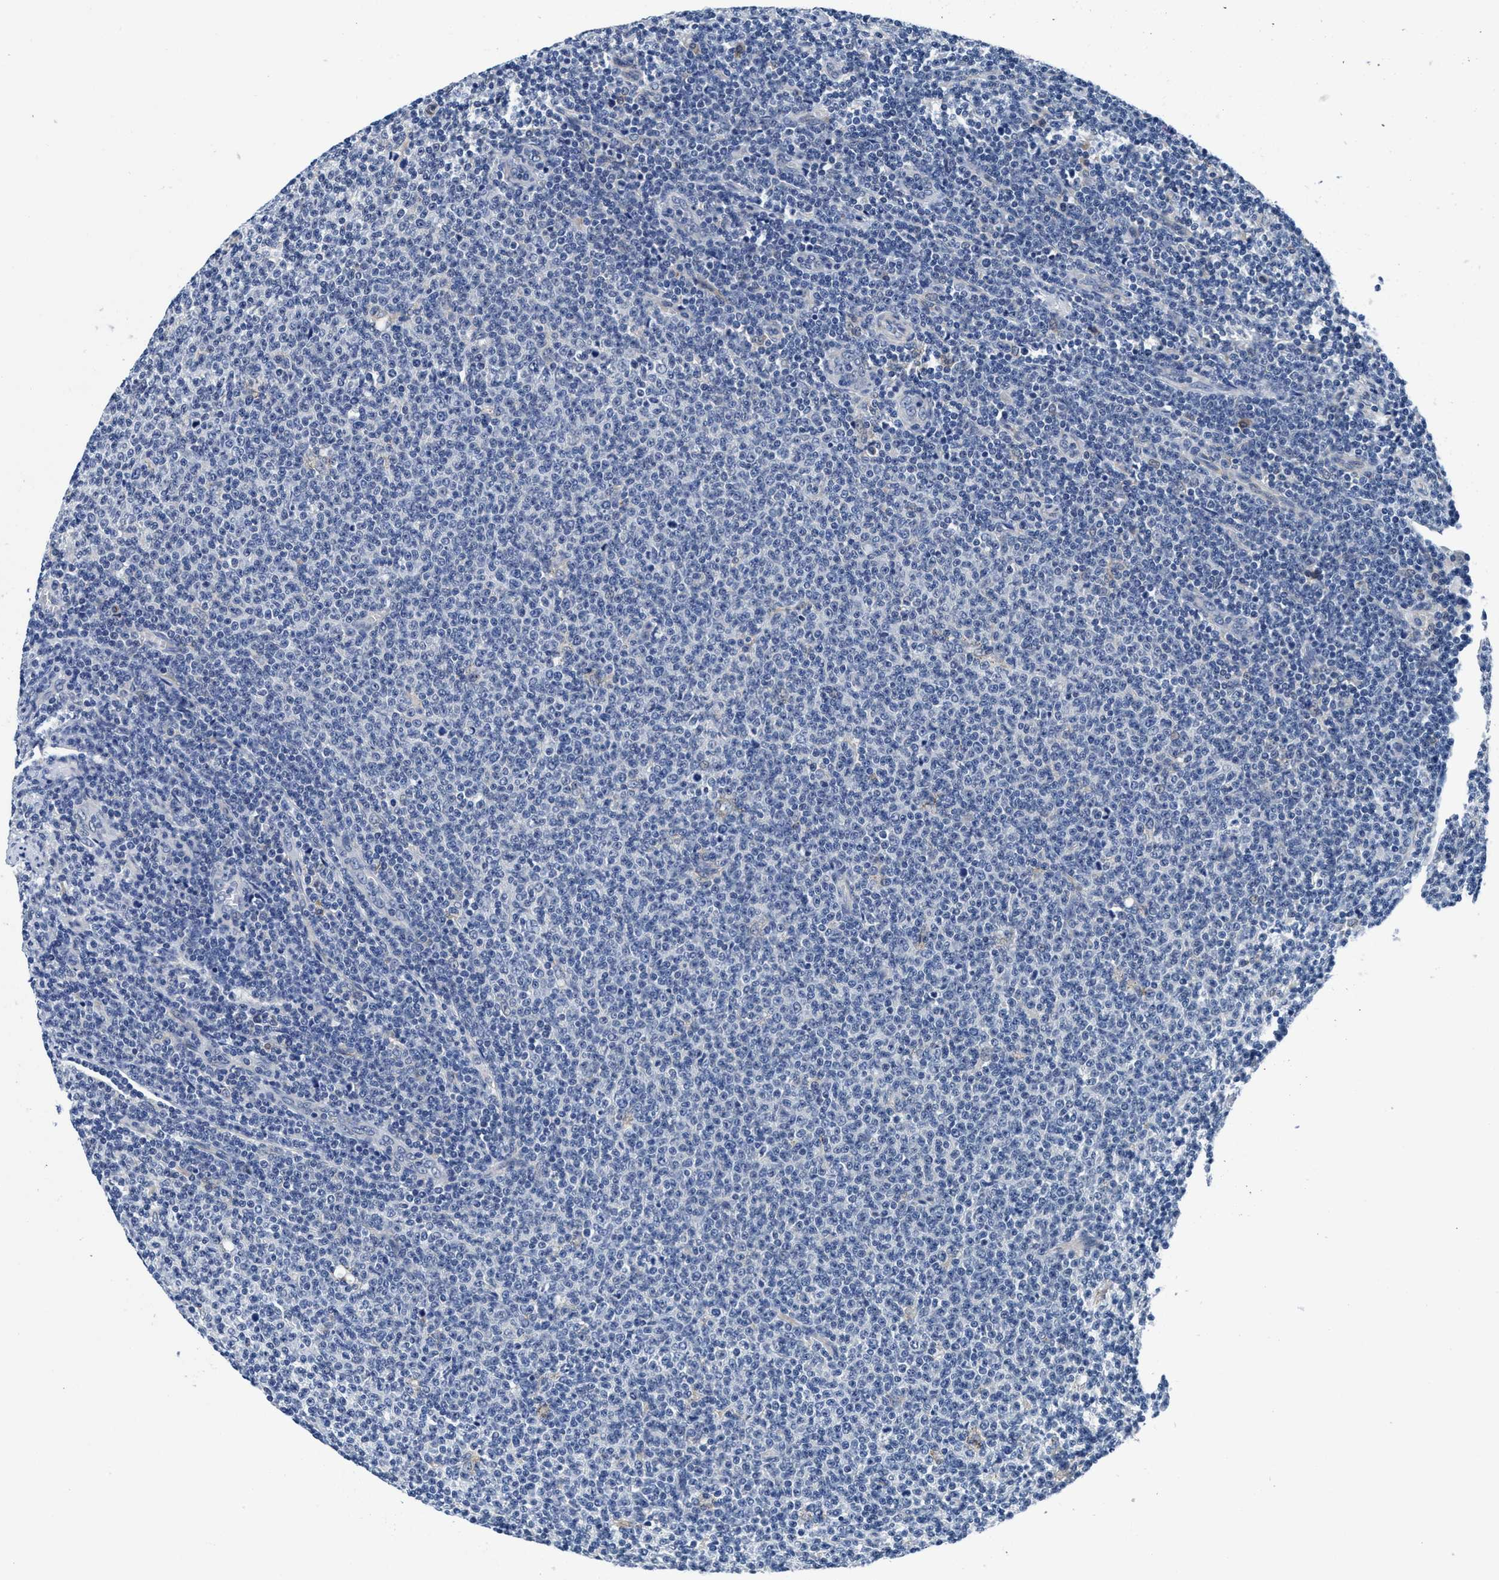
{"staining": {"intensity": "negative", "quantity": "none", "location": "none"}, "tissue": "lymphoma", "cell_type": "Tumor cells", "image_type": "cancer", "snomed": [{"axis": "morphology", "description": "Malignant lymphoma, non-Hodgkin's type, Low grade"}, {"axis": "topography", "description": "Lymph node"}], "caption": "Human lymphoma stained for a protein using immunohistochemistry reveals no expression in tumor cells.", "gene": "TMEM94", "patient": {"sex": "male", "age": 66}}